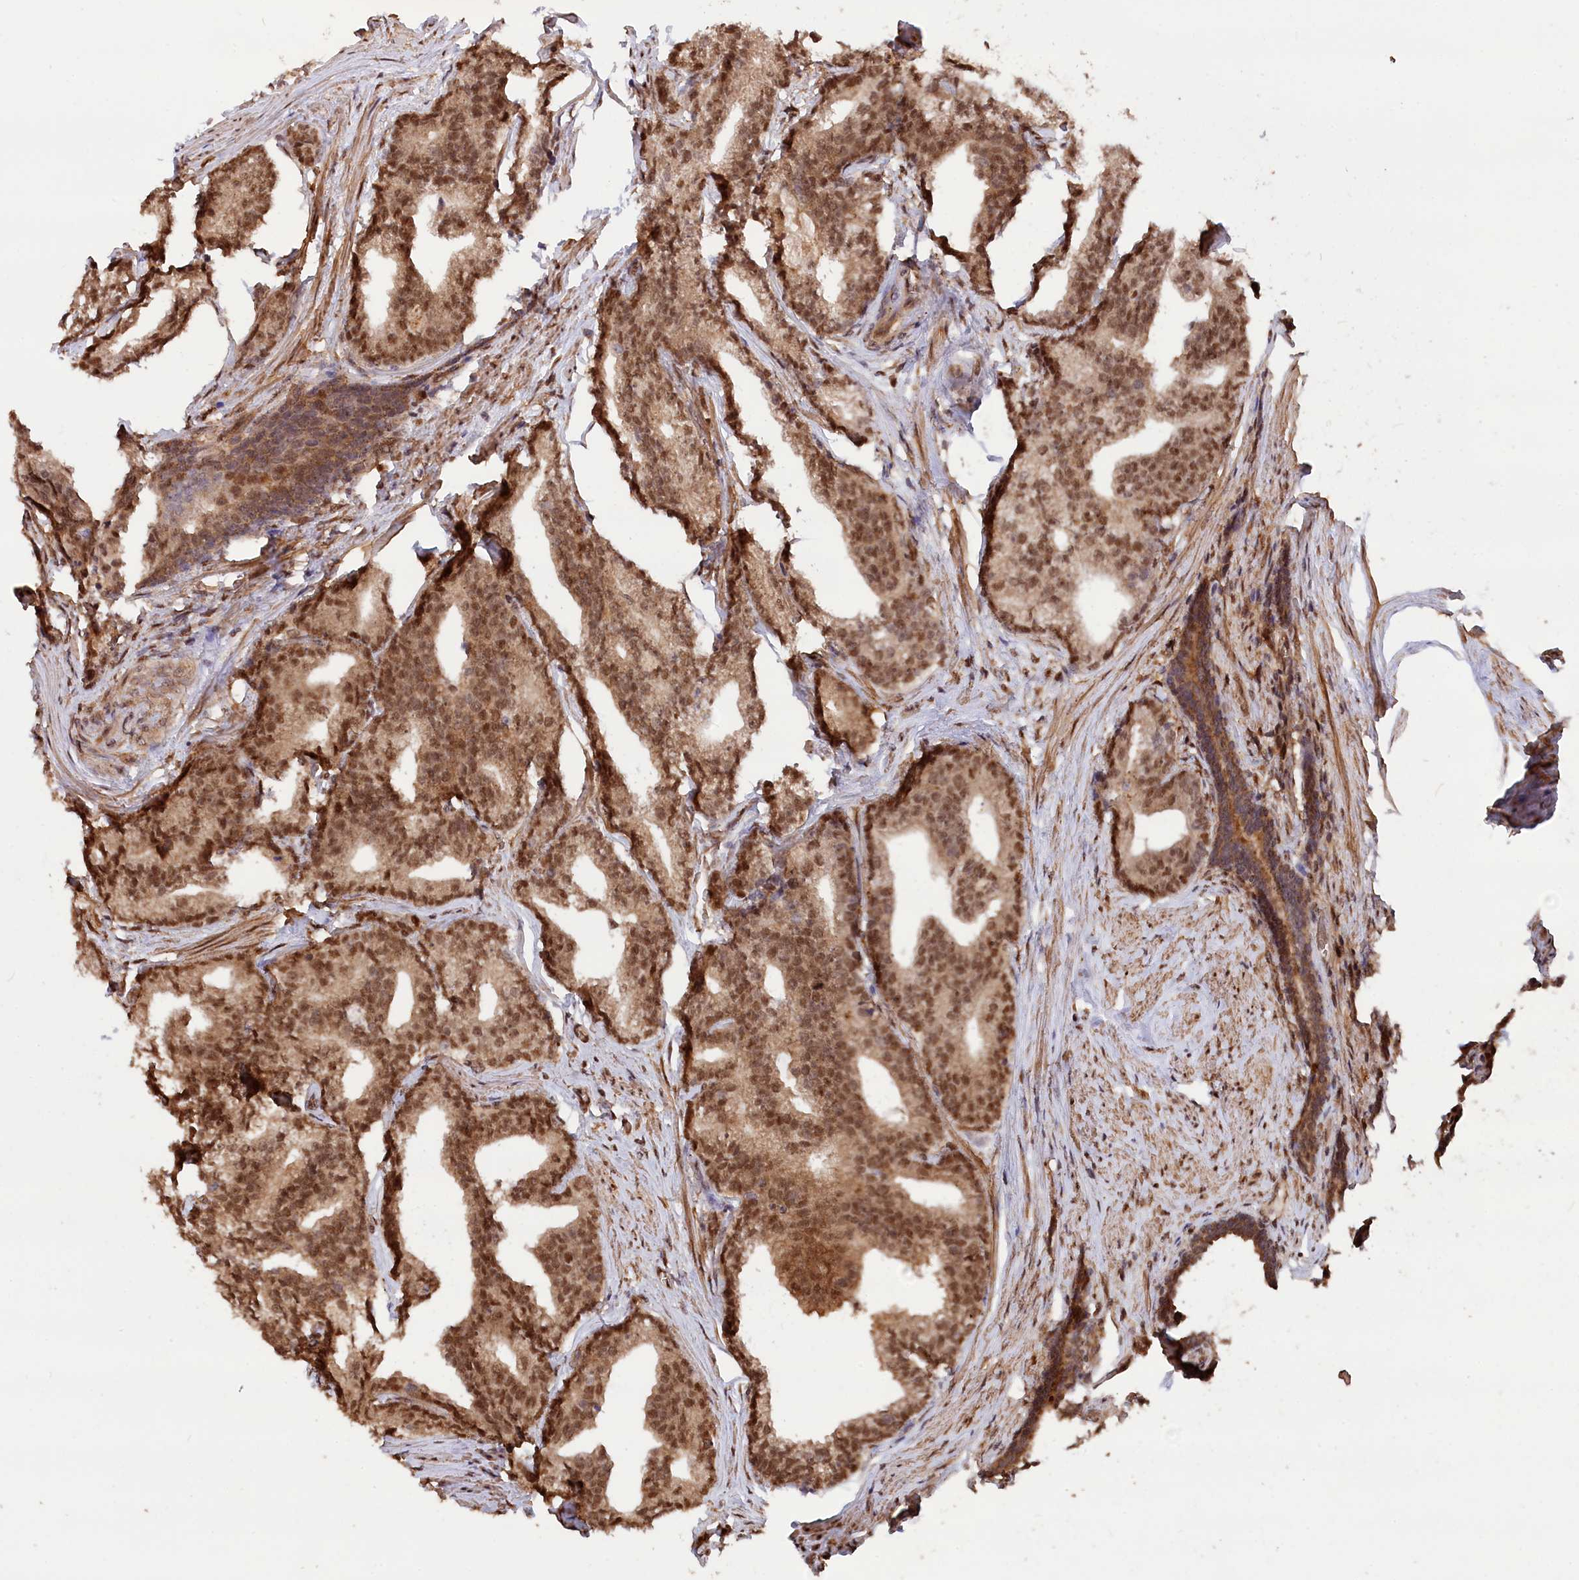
{"staining": {"intensity": "moderate", "quantity": ">75%", "location": "nuclear"}, "tissue": "prostate cancer", "cell_type": "Tumor cells", "image_type": "cancer", "snomed": [{"axis": "morphology", "description": "Adenocarcinoma, Low grade"}, {"axis": "topography", "description": "Prostate"}], "caption": "Brown immunohistochemical staining in human prostate cancer reveals moderate nuclear expression in about >75% of tumor cells.", "gene": "ADRM1", "patient": {"sex": "male", "age": 71}}